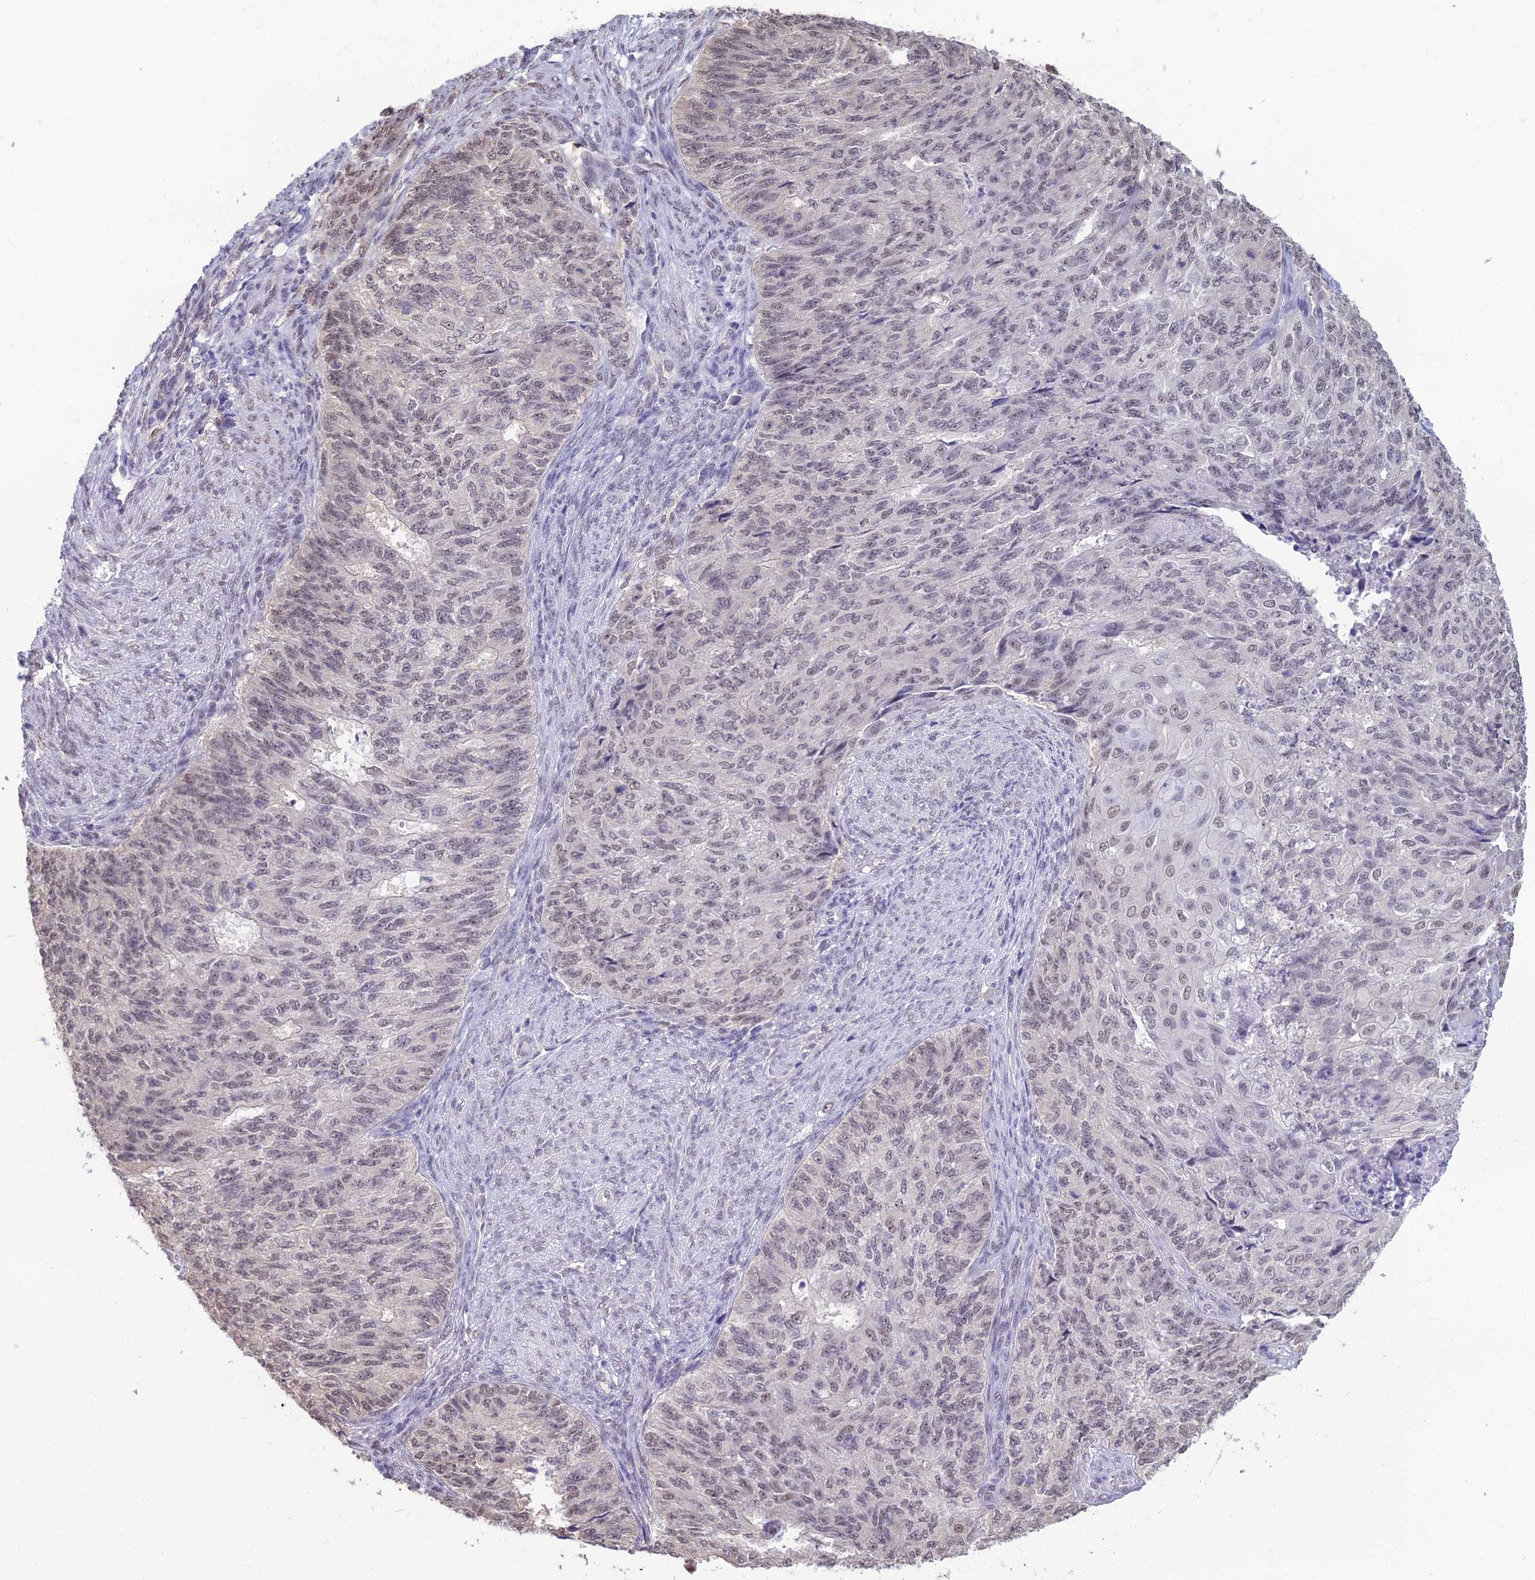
{"staining": {"intensity": "weak", "quantity": "25%-75%", "location": "nuclear"}, "tissue": "endometrial cancer", "cell_type": "Tumor cells", "image_type": "cancer", "snomed": [{"axis": "morphology", "description": "Adenocarcinoma, NOS"}, {"axis": "topography", "description": "Endometrium"}], "caption": "Immunohistochemistry (IHC) of endometrial adenocarcinoma displays low levels of weak nuclear positivity in approximately 25%-75% of tumor cells.", "gene": "SRSF7", "patient": {"sex": "female", "age": 32}}